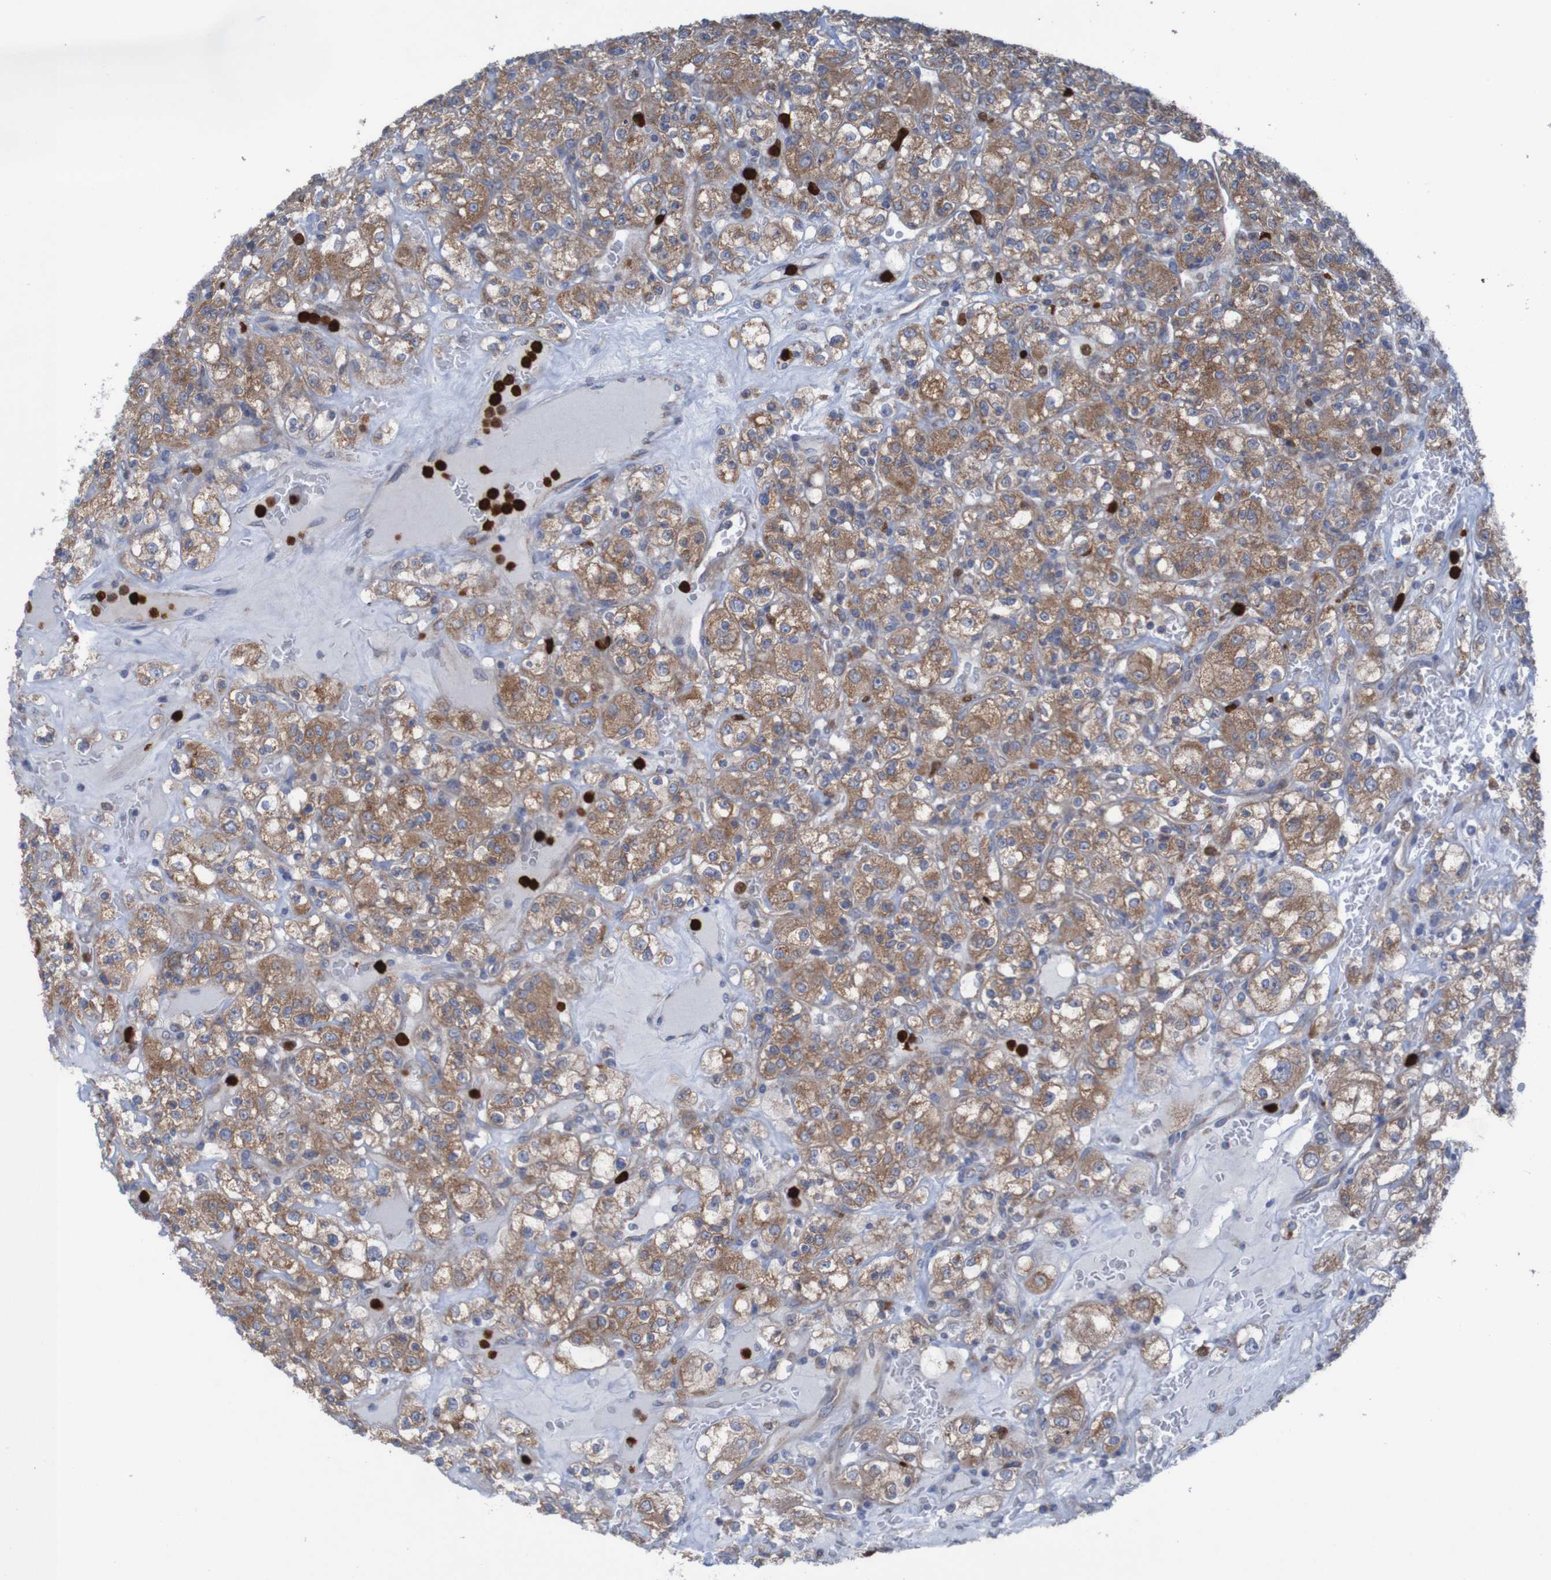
{"staining": {"intensity": "moderate", "quantity": ">75%", "location": "cytoplasmic/membranous"}, "tissue": "renal cancer", "cell_type": "Tumor cells", "image_type": "cancer", "snomed": [{"axis": "morphology", "description": "Normal tissue, NOS"}, {"axis": "morphology", "description": "Adenocarcinoma, NOS"}, {"axis": "topography", "description": "Kidney"}], "caption": "Renal cancer stained with DAB immunohistochemistry exhibits medium levels of moderate cytoplasmic/membranous expression in approximately >75% of tumor cells.", "gene": "PARP4", "patient": {"sex": "female", "age": 72}}